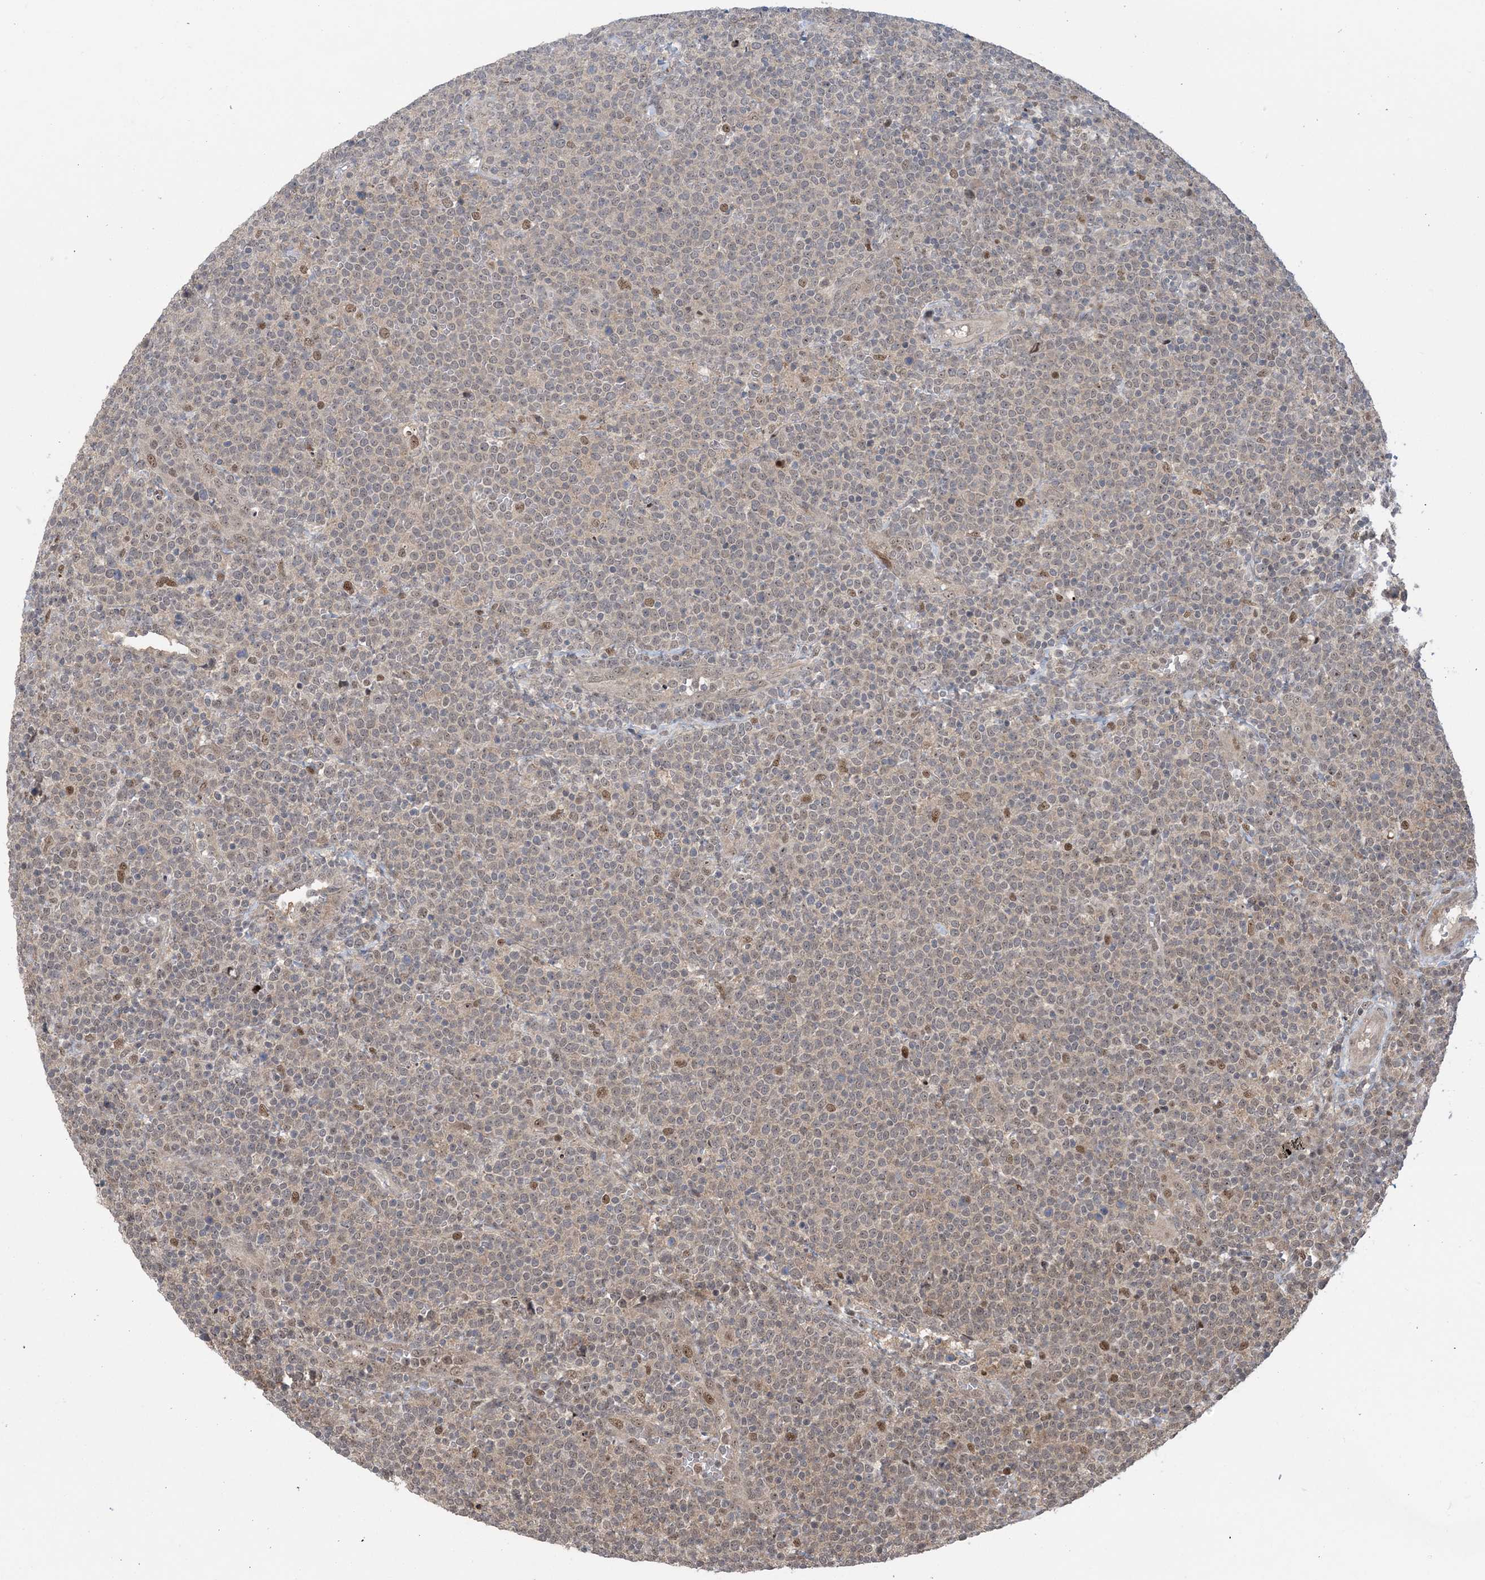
{"staining": {"intensity": "moderate", "quantity": "<25%", "location": "nuclear"}, "tissue": "lymphoma", "cell_type": "Tumor cells", "image_type": "cancer", "snomed": [{"axis": "morphology", "description": "Malignant lymphoma, non-Hodgkin's type, High grade"}, {"axis": "topography", "description": "Lymph node"}], "caption": "Brown immunohistochemical staining in human lymphoma displays moderate nuclear staining in about <25% of tumor cells.", "gene": "ZNF710", "patient": {"sex": "male", "age": 61}}